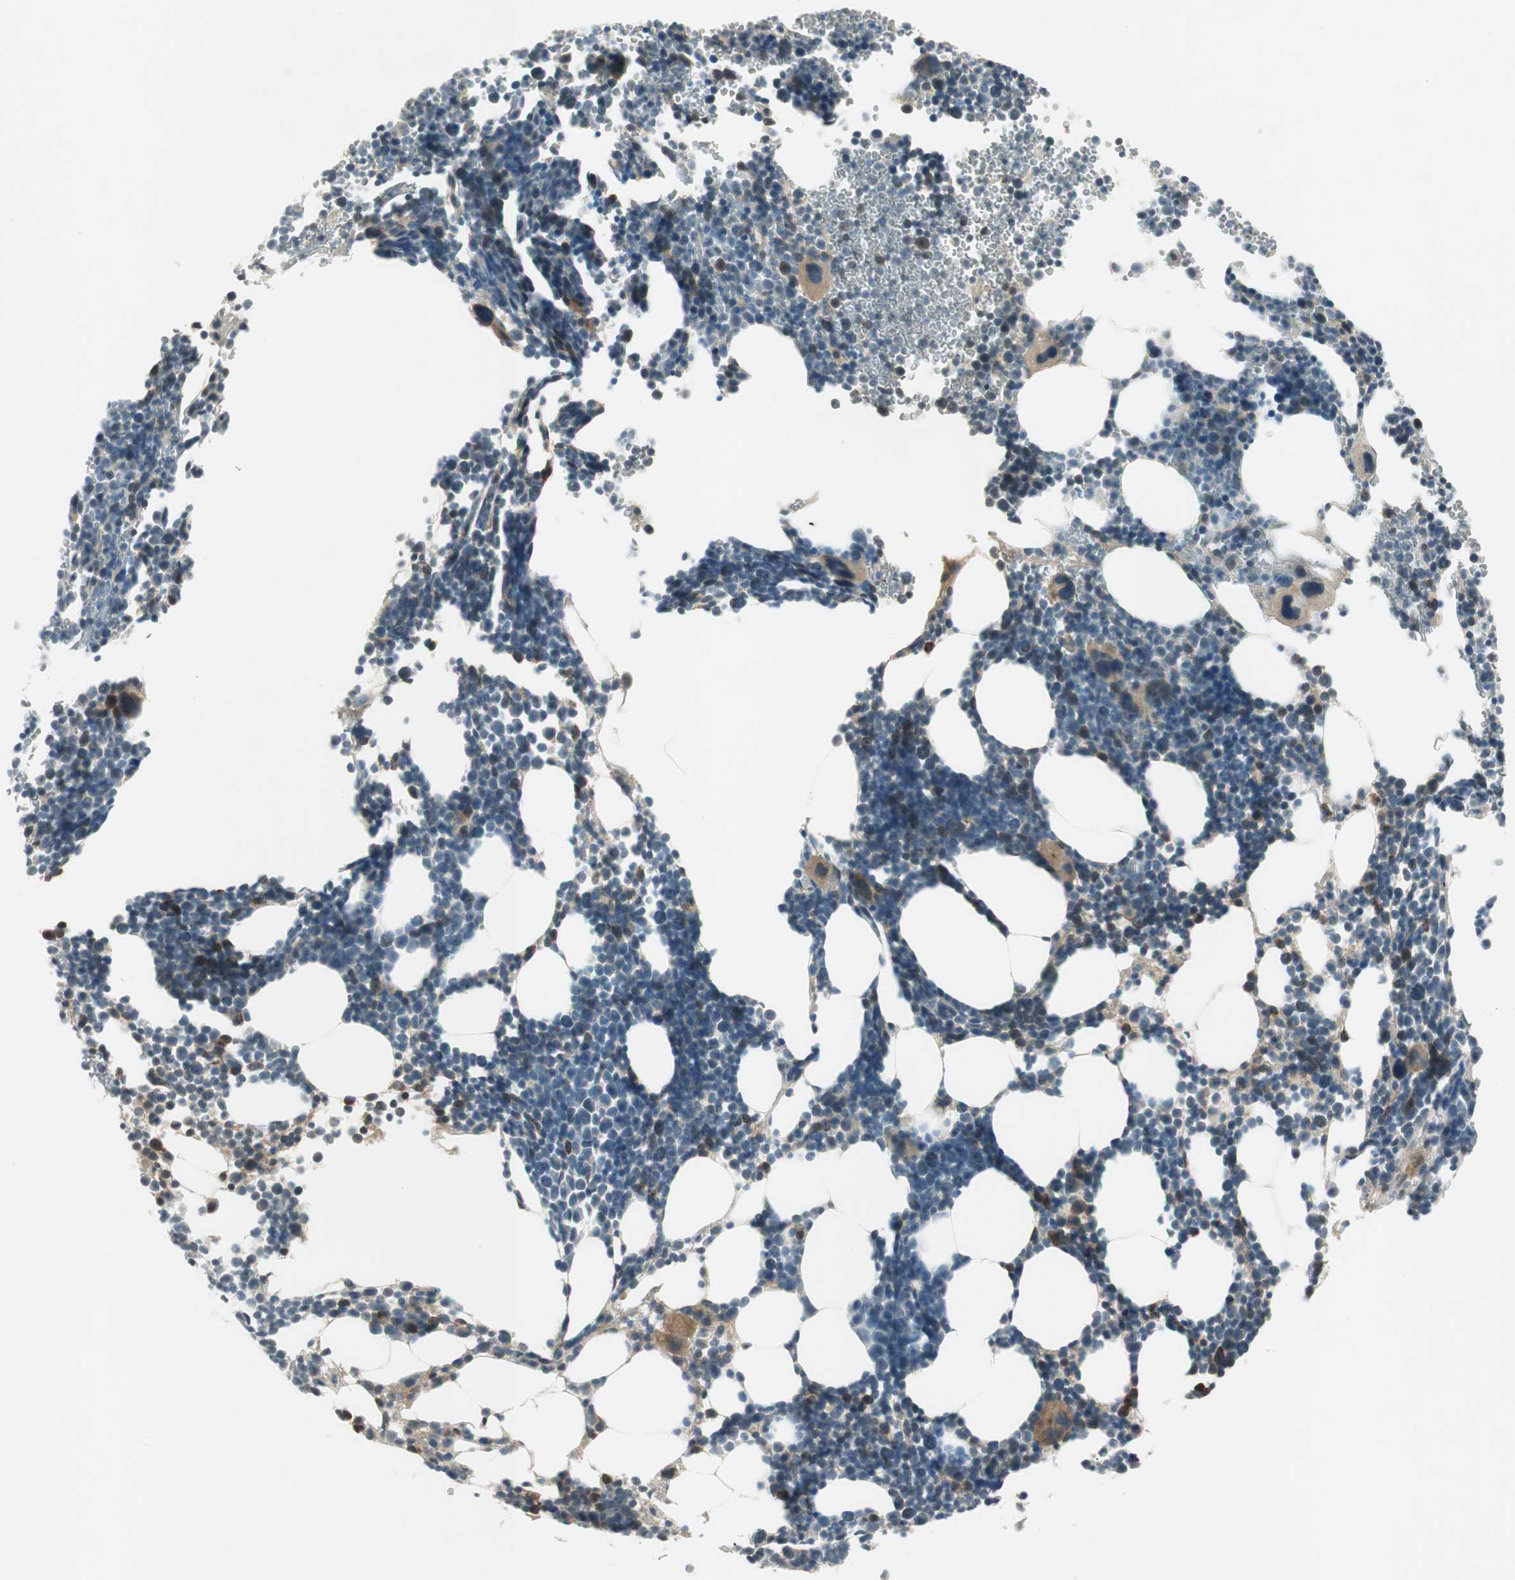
{"staining": {"intensity": "strong", "quantity": "<25%", "location": "cytoplasmic/membranous"}, "tissue": "bone marrow", "cell_type": "Hematopoietic cells", "image_type": "normal", "snomed": [{"axis": "morphology", "description": "Normal tissue, NOS"}, {"axis": "topography", "description": "Bone marrow"}], "caption": "IHC photomicrograph of normal bone marrow: human bone marrow stained using IHC exhibits medium levels of strong protein expression localized specifically in the cytoplasmic/membranous of hematopoietic cells, appearing as a cytoplasmic/membranous brown color.", "gene": "IPO5", "patient": {"sex": "female", "age": 68}}